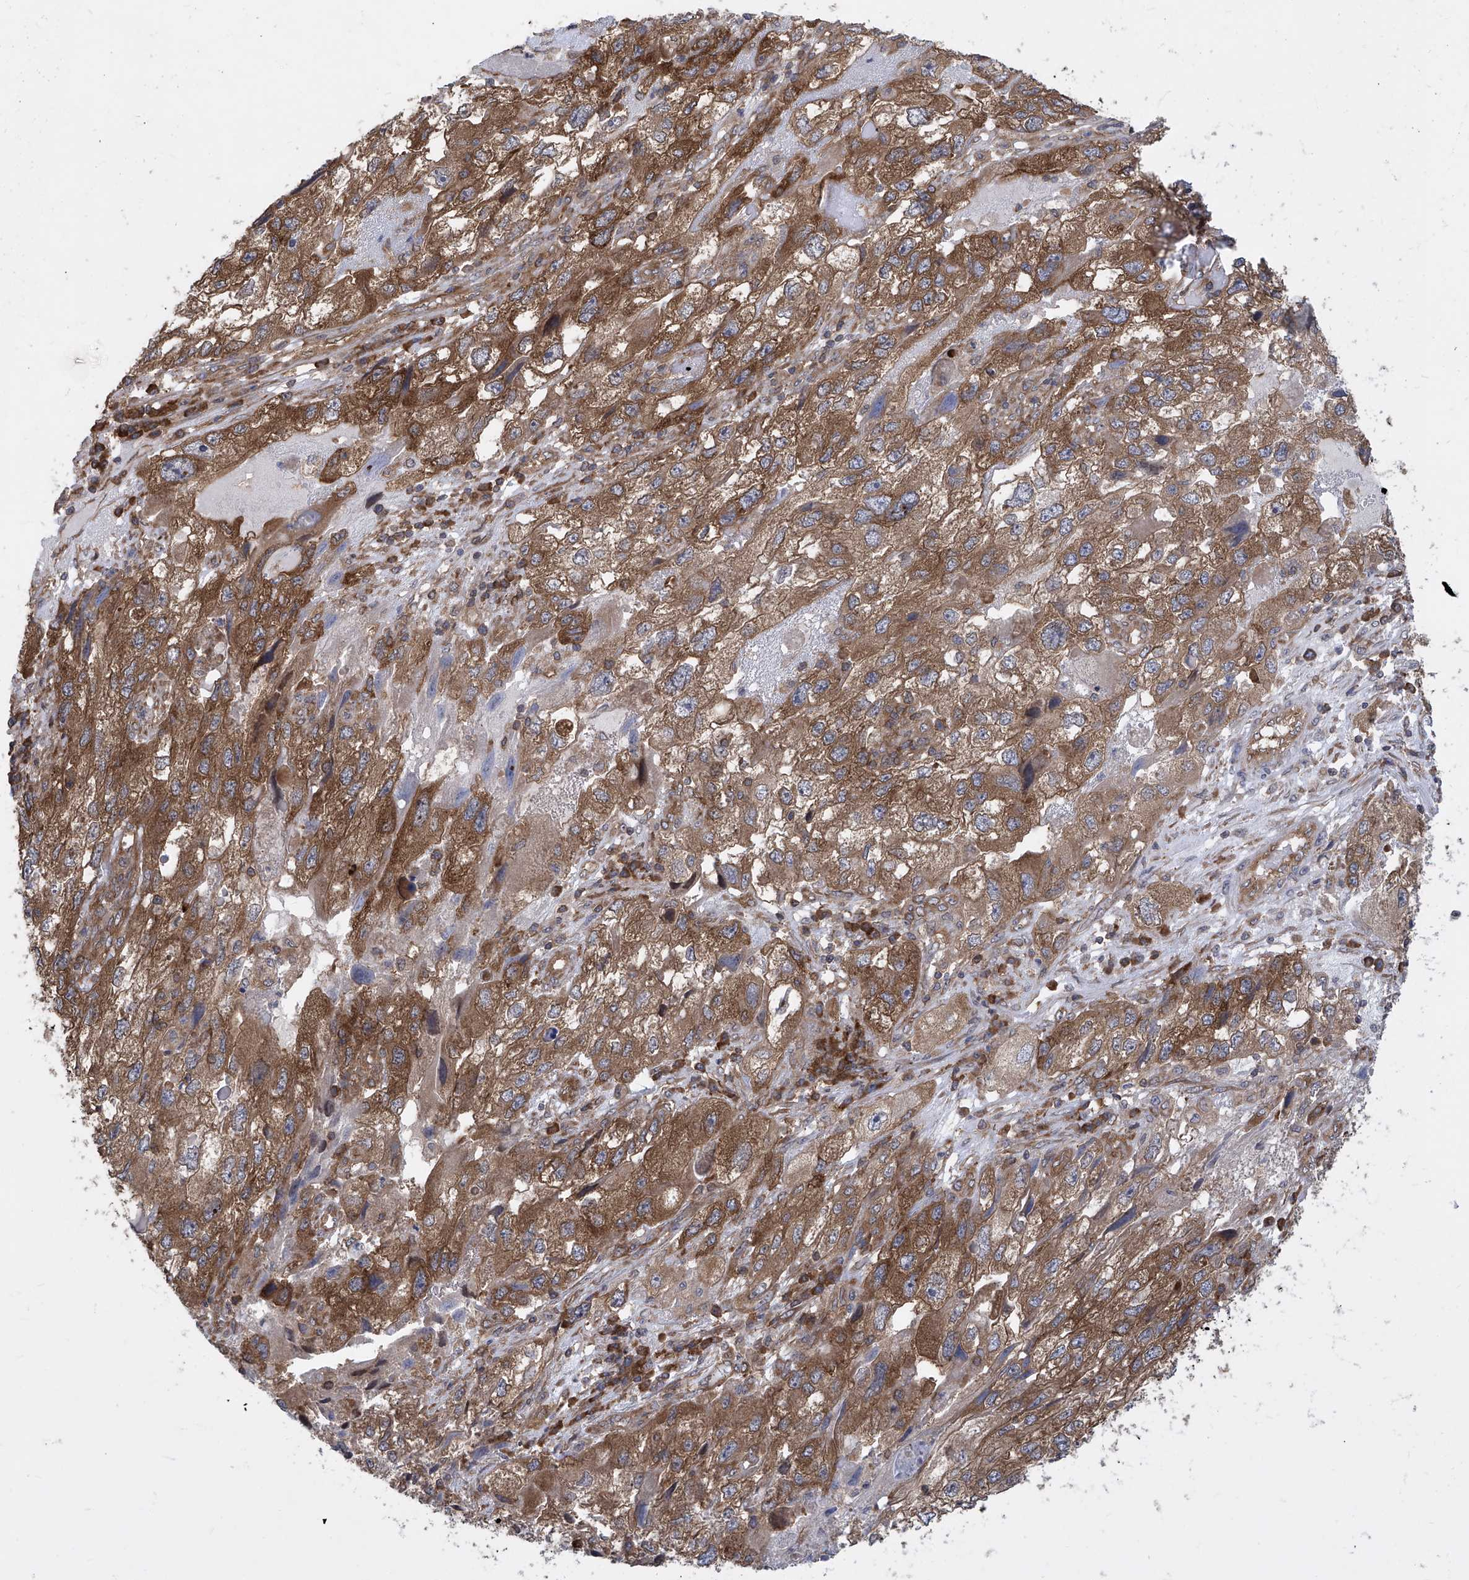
{"staining": {"intensity": "moderate", "quantity": ">75%", "location": "cytoplasmic/membranous"}, "tissue": "endometrial cancer", "cell_type": "Tumor cells", "image_type": "cancer", "snomed": [{"axis": "morphology", "description": "Adenocarcinoma, NOS"}, {"axis": "topography", "description": "Endometrium"}], "caption": "Moderate cytoplasmic/membranous staining for a protein is identified in approximately >75% of tumor cells of endometrial adenocarcinoma using IHC.", "gene": "EIF3M", "patient": {"sex": "female", "age": 49}}